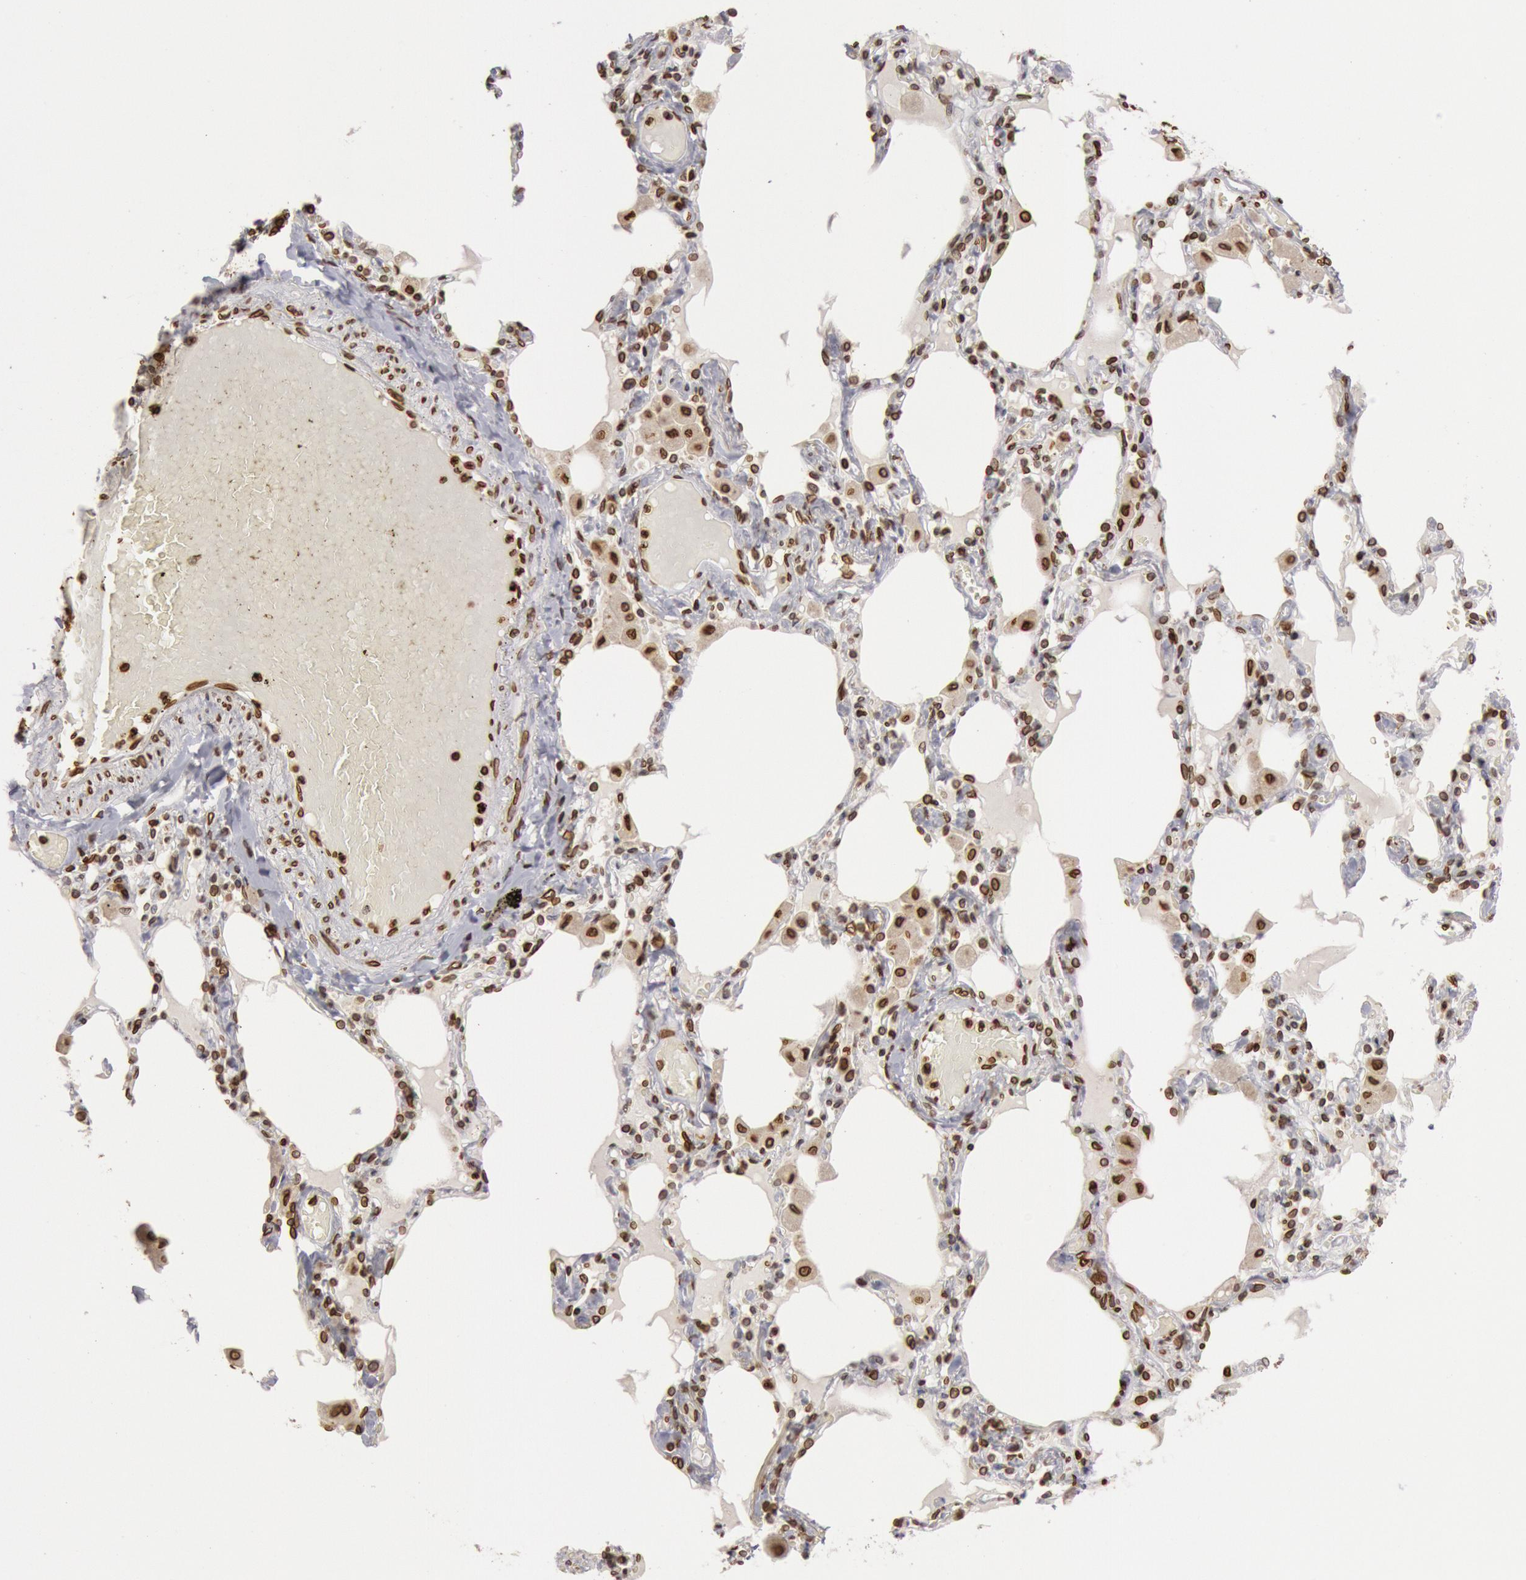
{"staining": {"intensity": "strong", "quantity": ">75%", "location": "nuclear"}, "tissue": "bronchus", "cell_type": "Respiratory epithelial cells", "image_type": "normal", "snomed": [{"axis": "morphology", "description": "Normal tissue, NOS"}, {"axis": "morphology", "description": "Squamous cell carcinoma, NOS"}, {"axis": "topography", "description": "Bronchus"}, {"axis": "topography", "description": "Lung"}], "caption": "This photomicrograph reveals unremarkable bronchus stained with IHC to label a protein in brown. The nuclear of respiratory epithelial cells show strong positivity for the protein. Nuclei are counter-stained blue.", "gene": "SUN2", "patient": {"sex": "female", "age": 47}}